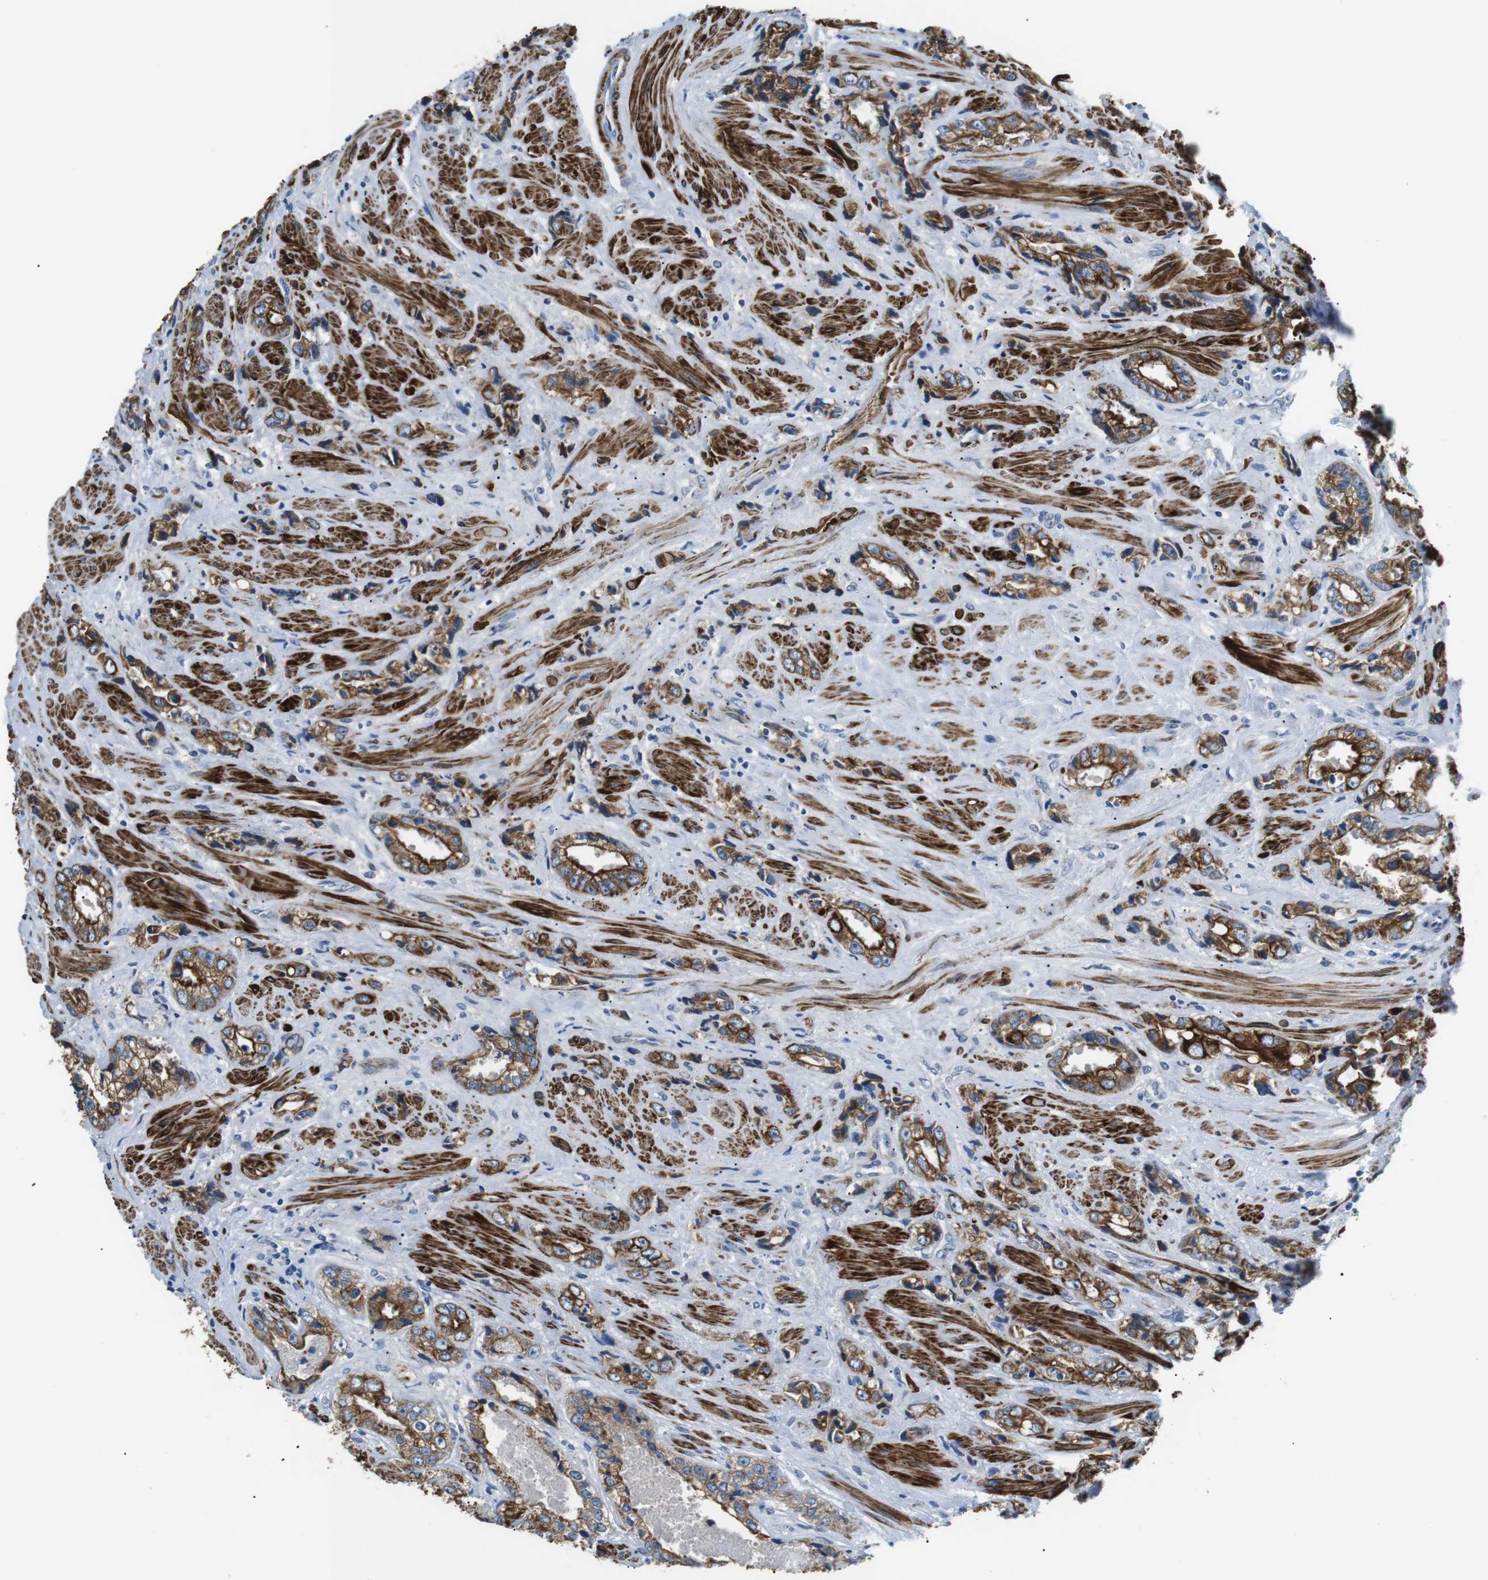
{"staining": {"intensity": "strong", "quantity": ">75%", "location": "cytoplasmic/membranous"}, "tissue": "prostate cancer", "cell_type": "Tumor cells", "image_type": "cancer", "snomed": [{"axis": "morphology", "description": "Adenocarcinoma, High grade"}, {"axis": "topography", "description": "Prostate"}], "caption": "Immunohistochemical staining of human prostate cancer shows strong cytoplasmic/membranous protein expression in approximately >75% of tumor cells.", "gene": "UNC5CL", "patient": {"sex": "male", "age": 61}}